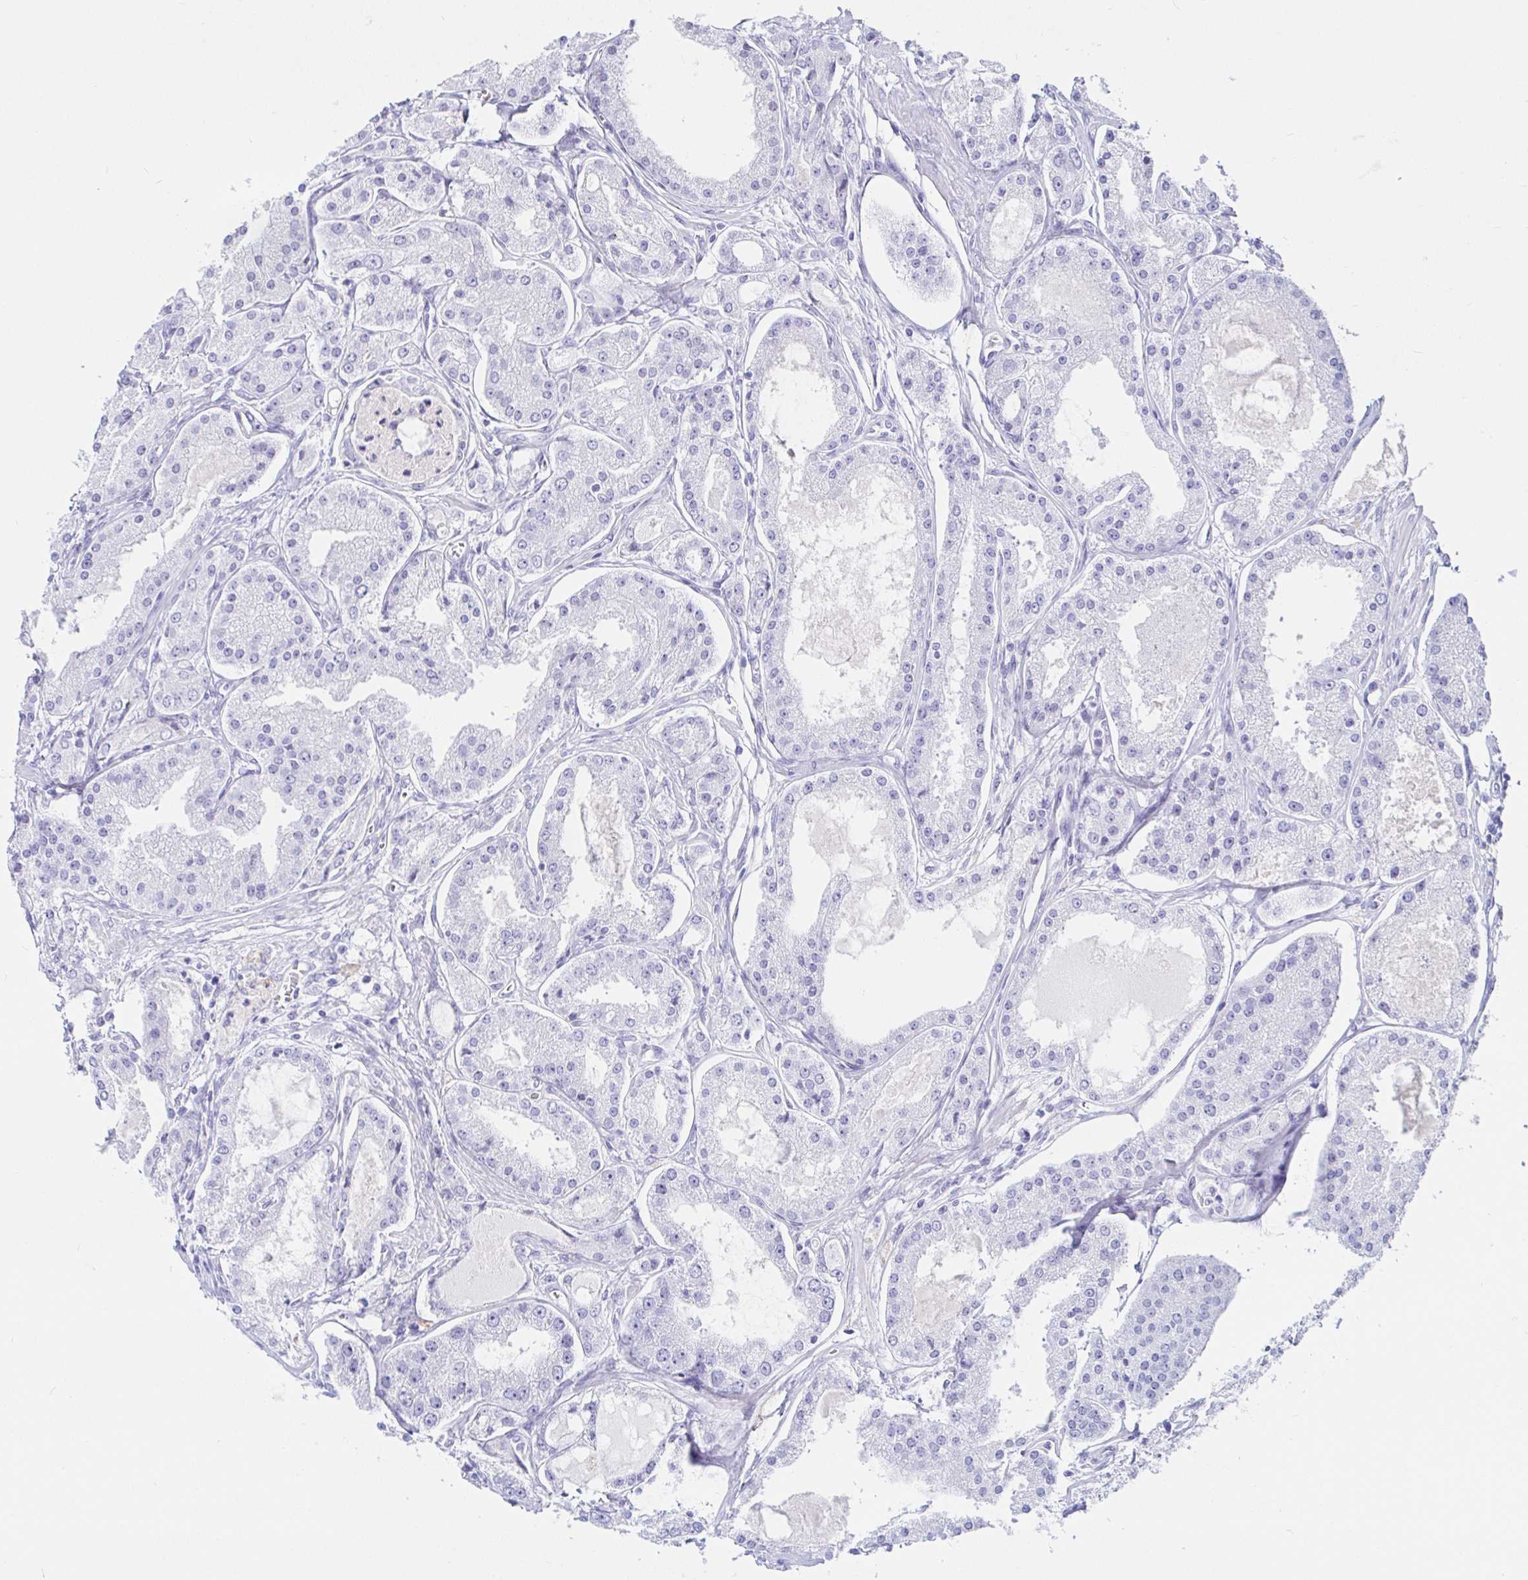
{"staining": {"intensity": "negative", "quantity": "none", "location": "none"}, "tissue": "prostate cancer", "cell_type": "Tumor cells", "image_type": "cancer", "snomed": [{"axis": "morphology", "description": "Adenocarcinoma, High grade"}, {"axis": "topography", "description": "Prostate"}], "caption": "Micrograph shows no protein expression in tumor cells of prostate cancer (high-grade adenocarcinoma) tissue. (Brightfield microscopy of DAB IHC at high magnification).", "gene": "SAA4", "patient": {"sex": "male", "age": 66}}